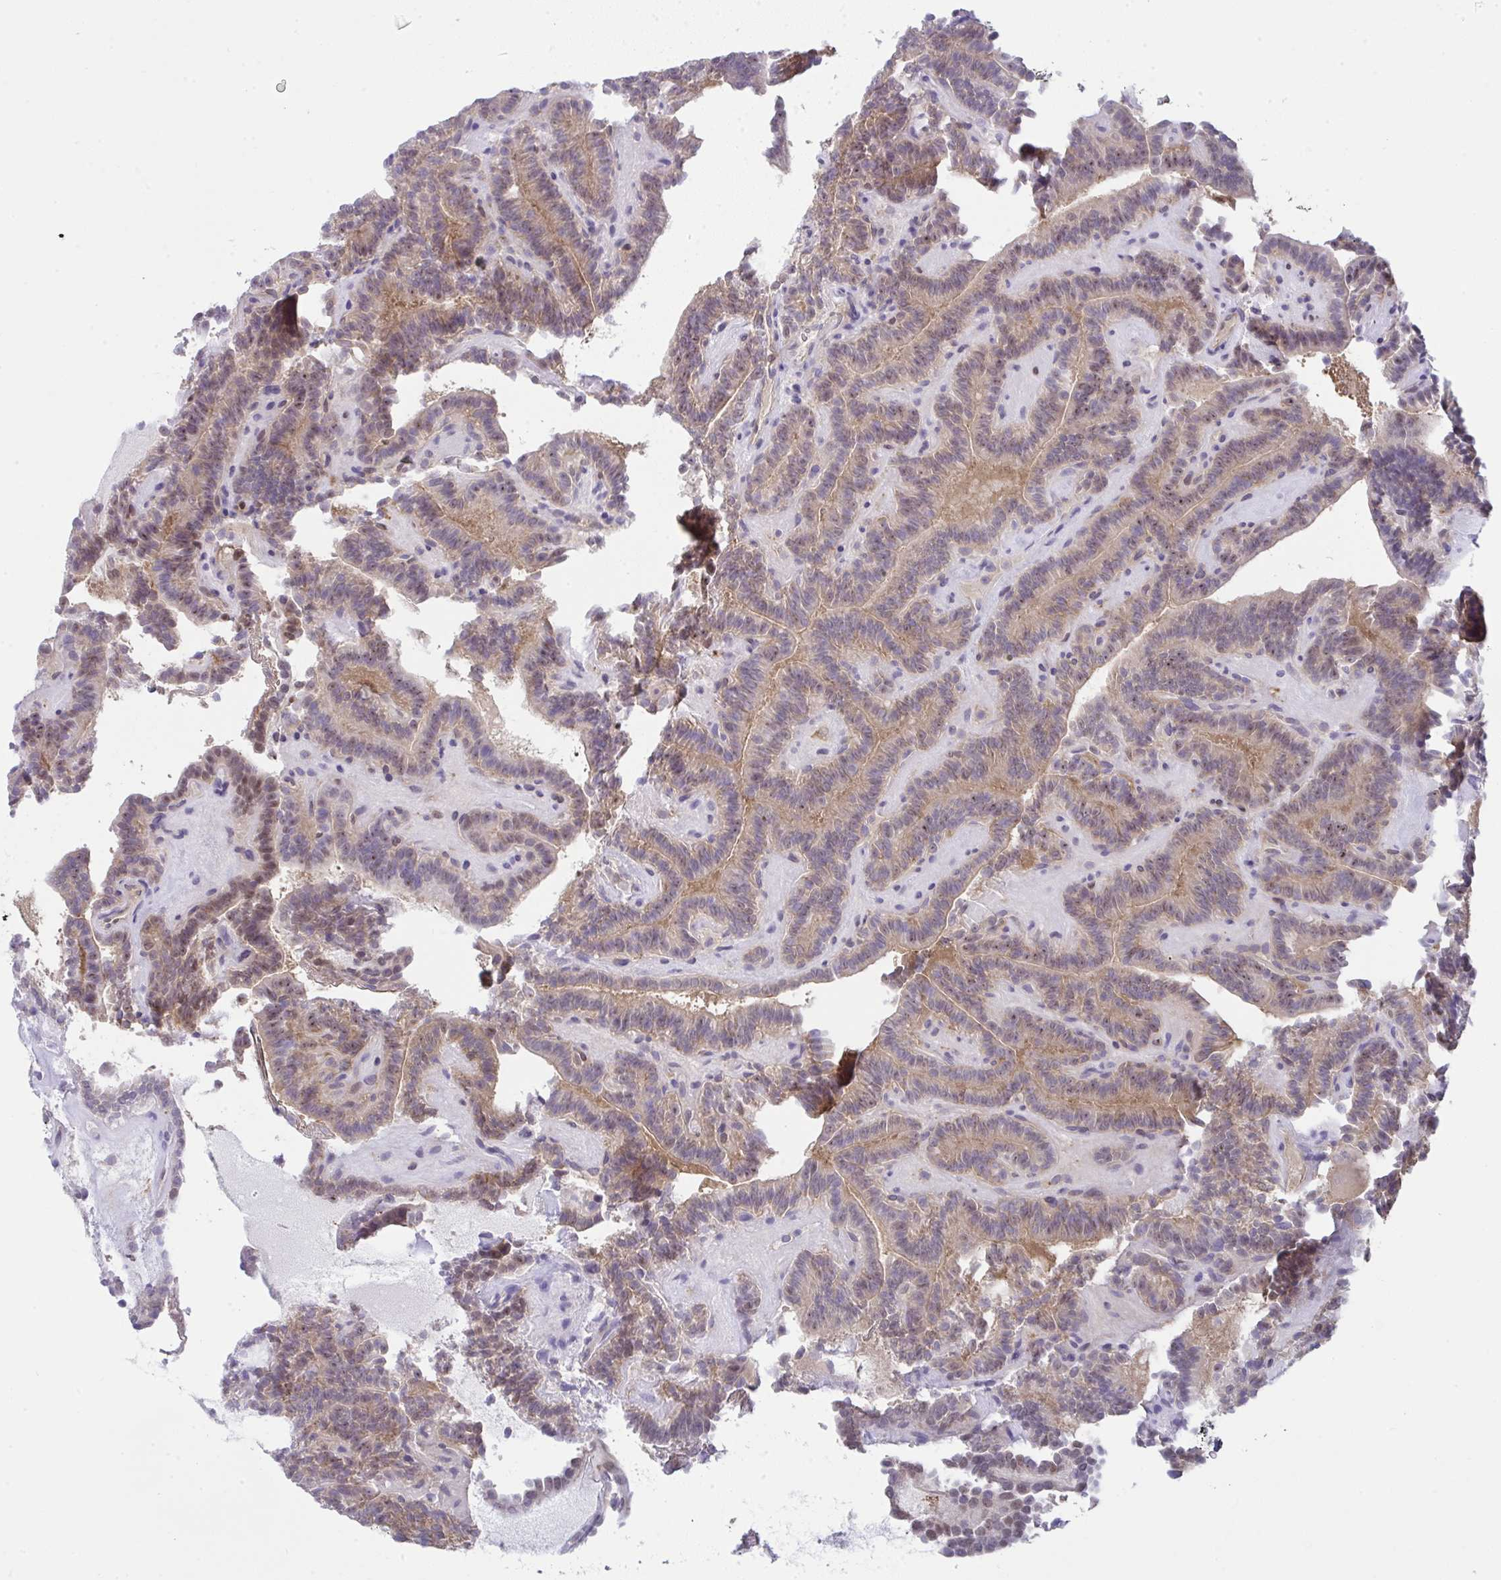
{"staining": {"intensity": "moderate", "quantity": "25%-75%", "location": "cytoplasmic/membranous,nuclear"}, "tissue": "thyroid cancer", "cell_type": "Tumor cells", "image_type": "cancer", "snomed": [{"axis": "morphology", "description": "Papillary adenocarcinoma, NOS"}, {"axis": "topography", "description": "Thyroid gland"}], "caption": "A micrograph showing moderate cytoplasmic/membranous and nuclear expression in about 25%-75% of tumor cells in thyroid cancer, as visualized by brown immunohistochemical staining.", "gene": "ALDH16A1", "patient": {"sex": "female", "age": 21}}